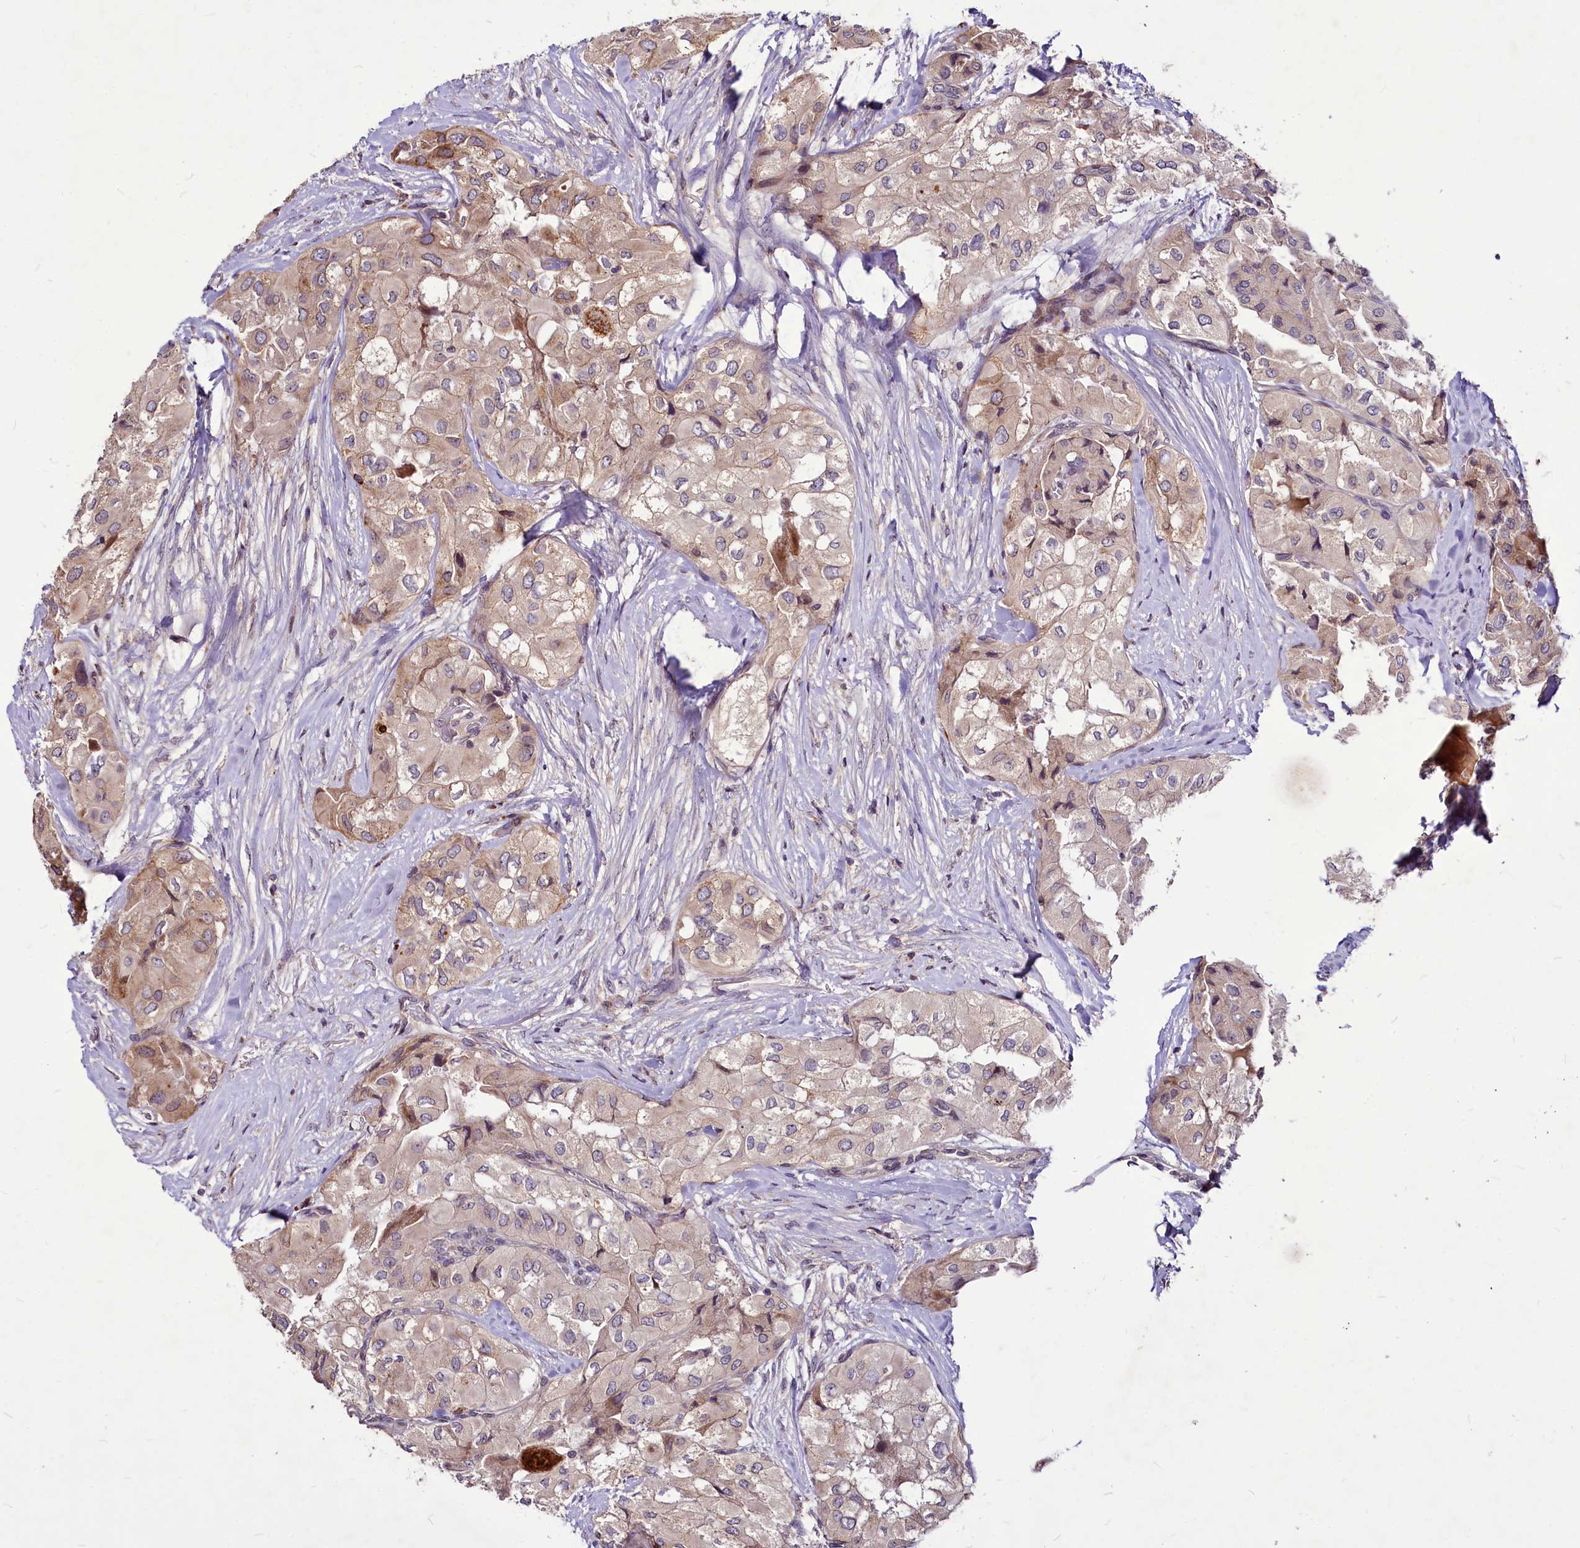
{"staining": {"intensity": "weak", "quantity": "25%-75%", "location": "cytoplasmic/membranous"}, "tissue": "thyroid cancer", "cell_type": "Tumor cells", "image_type": "cancer", "snomed": [{"axis": "morphology", "description": "Papillary adenocarcinoma, NOS"}, {"axis": "topography", "description": "Thyroid gland"}], "caption": "Protein expression analysis of thyroid cancer shows weak cytoplasmic/membranous positivity in about 25%-75% of tumor cells.", "gene": "C11orf86", "patient": {"sex": "female", "age": 59}}